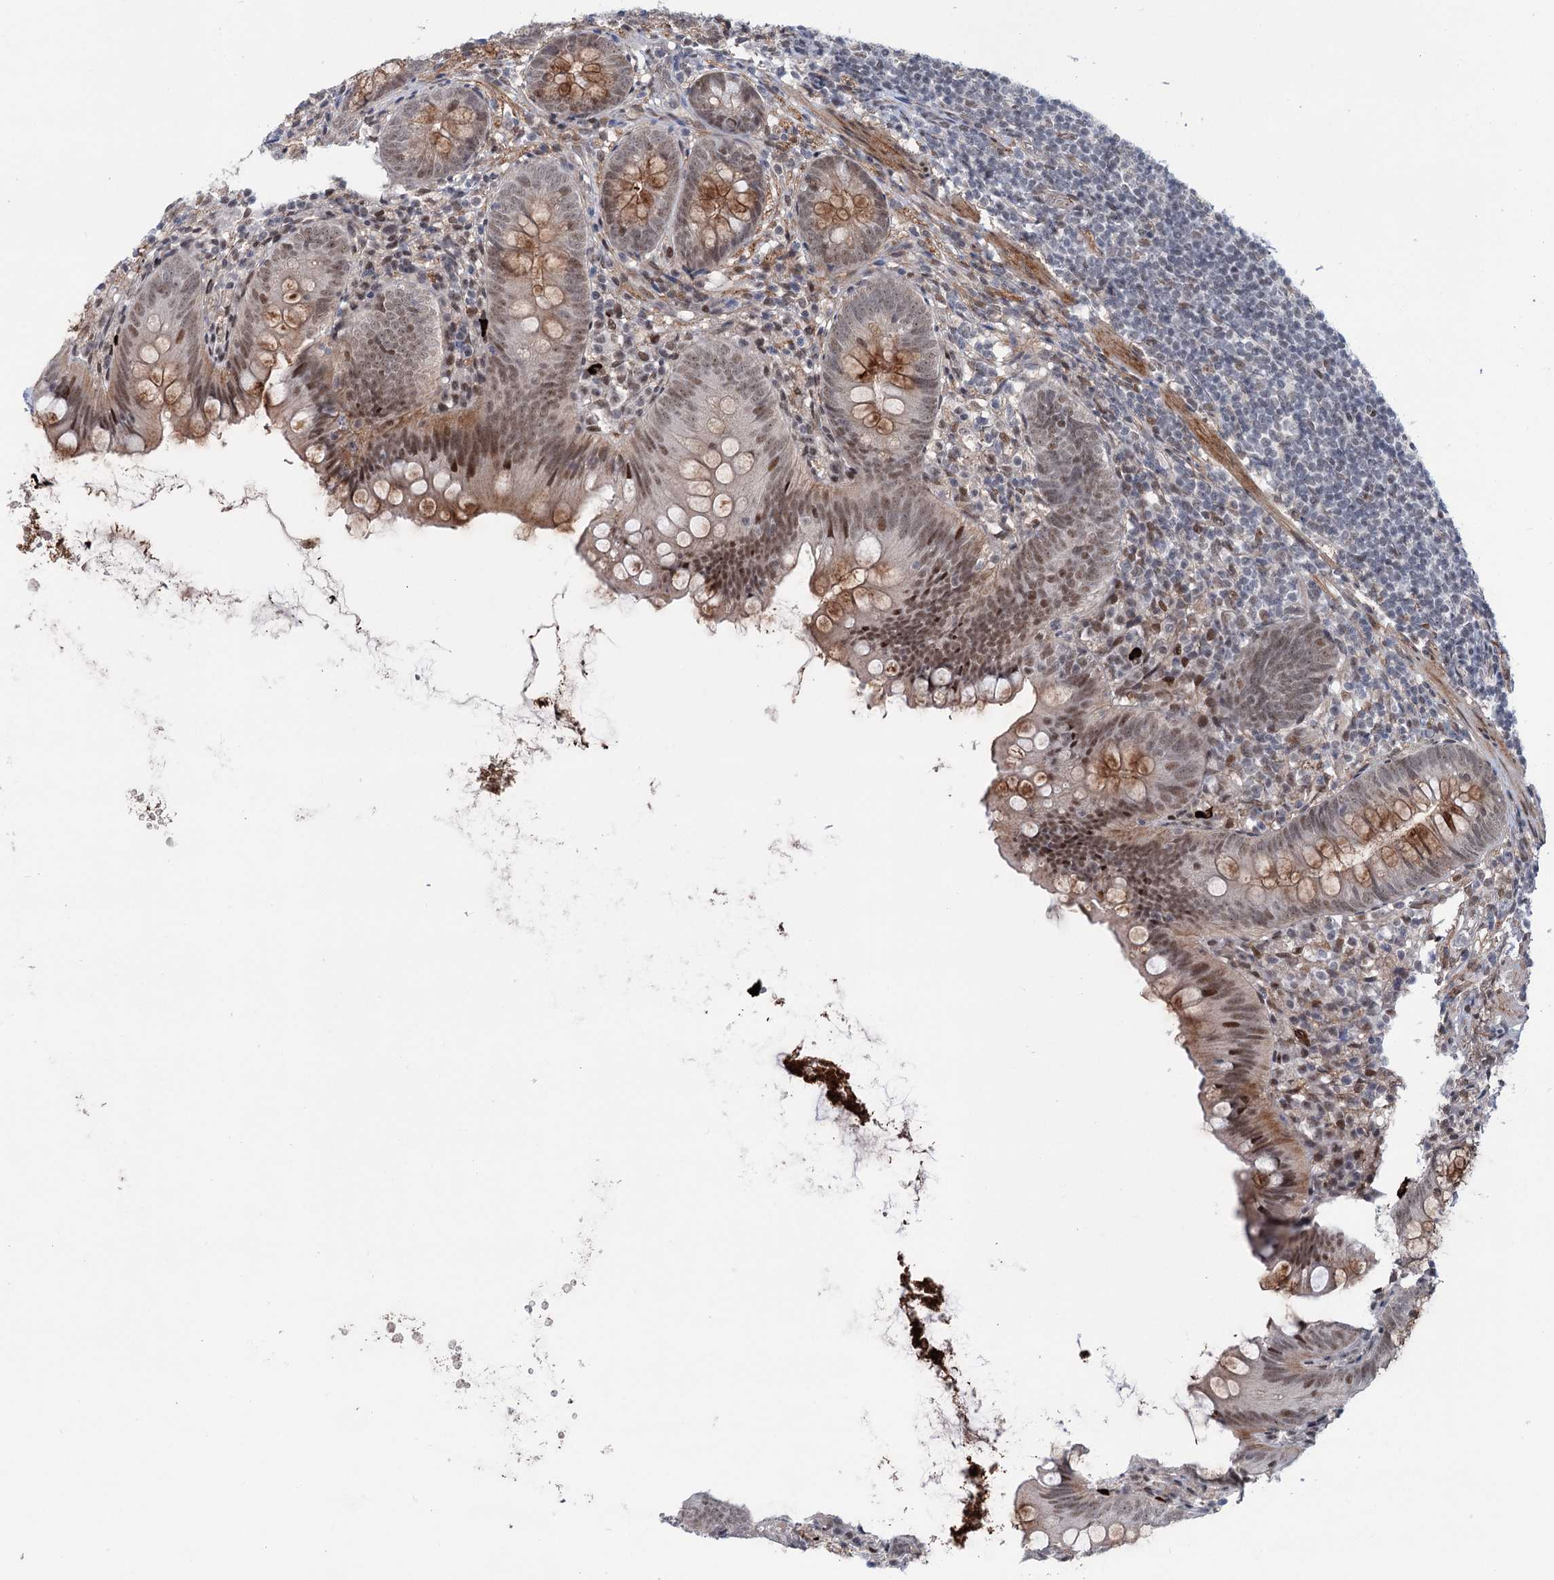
{"staining": {"intensity": "moderate", "quantity": ">75%", "location": "cytoplasmic/membranous,nuclear"}, "tissue": "appendix", "cell_type": "Glandular cells", "image_type": "normal", "snomed": [{"axis": "morphology", "description": "Normal tissue, NOS"}, {"axis": "topography", "description": "Appendix"}], "caption": "Unremarkable appendix was stained to show a protein in brown. There is medium levels of moderate cytoplasmic/membranous,nuclear expression in approximately >75% of glandular cells.", "gene": "FAM53A", "patient": {"sex": "female", "age": 62}}